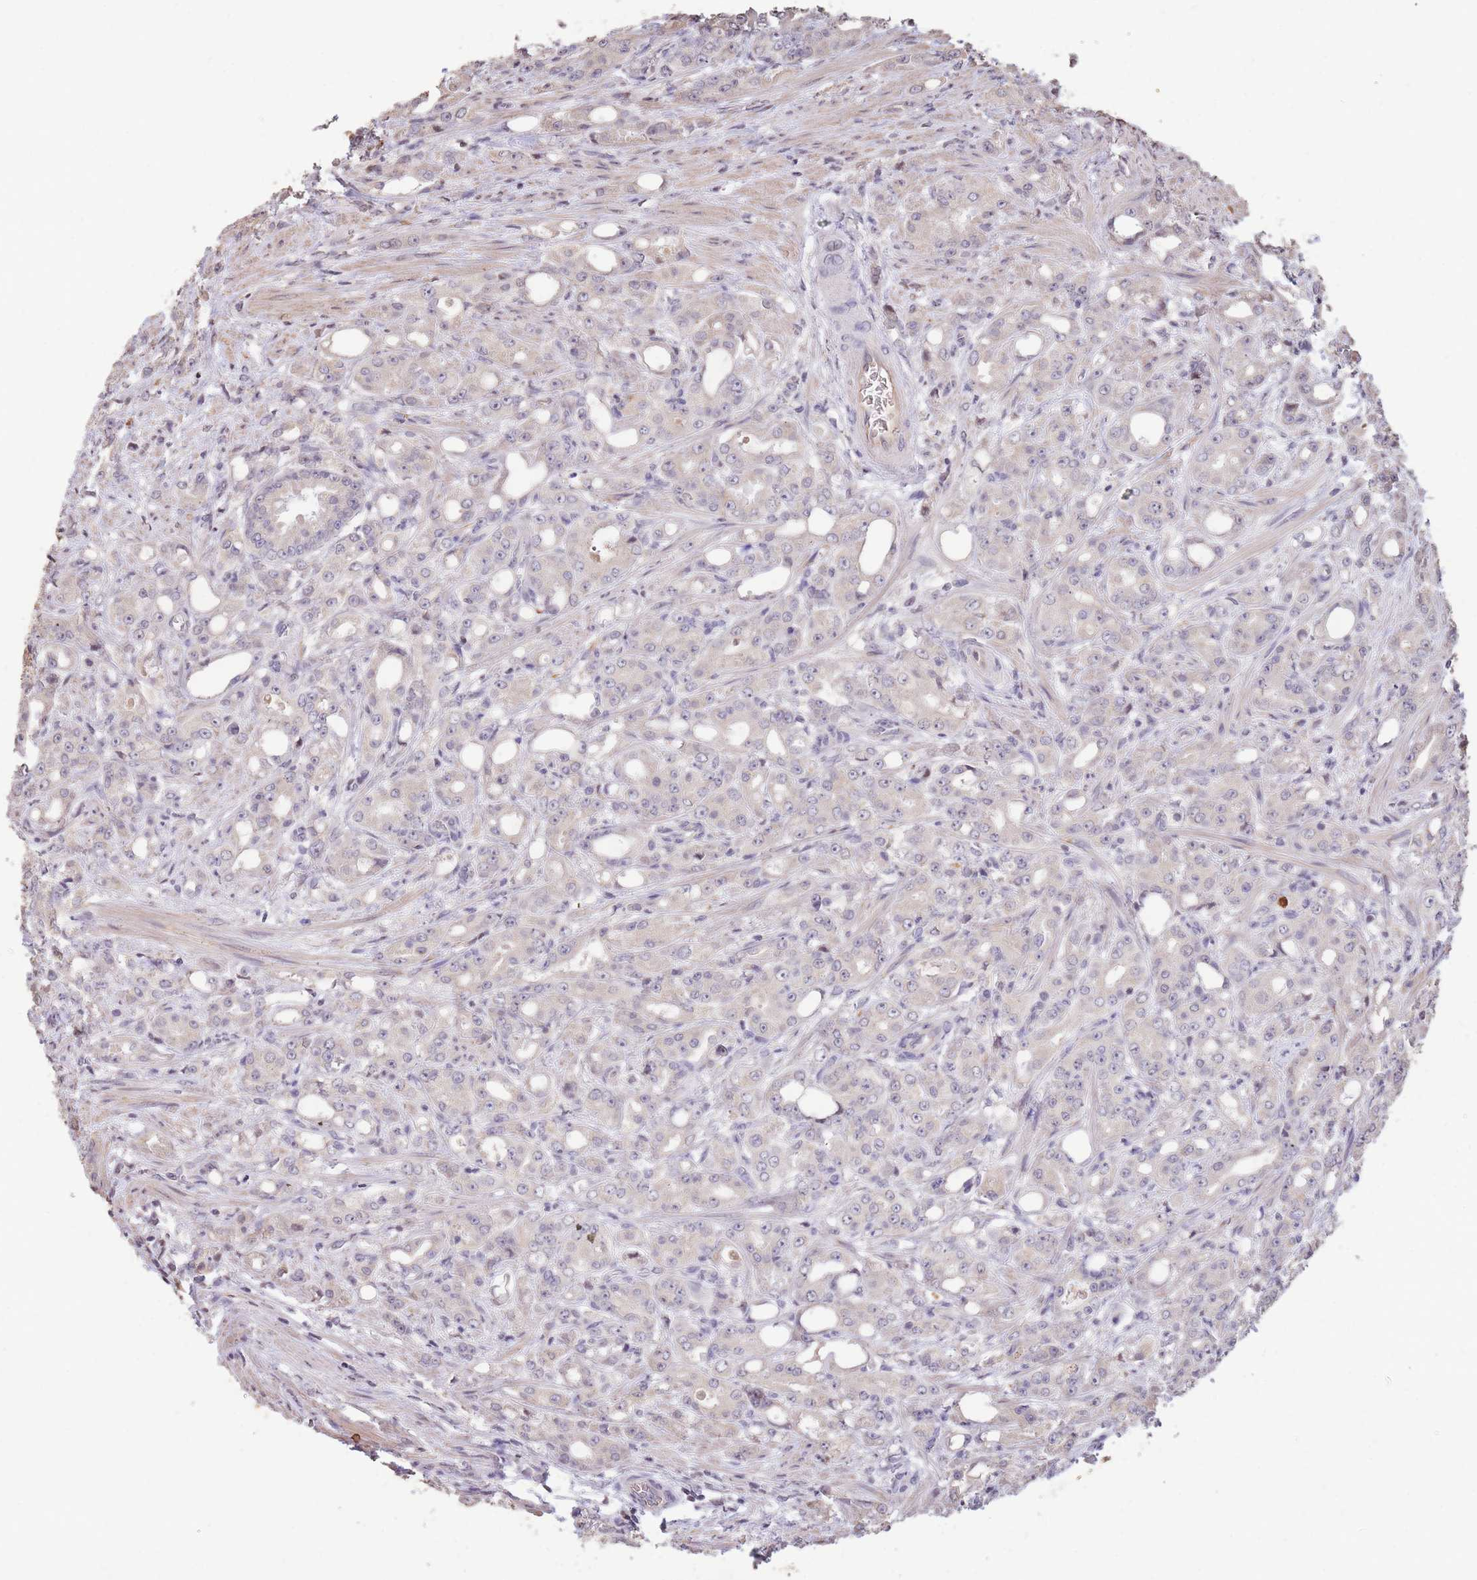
{"staining": {"intensity": "negative", "quantity": "none", "location": "none"}, "tissue": "prostate cancer", "cell_type": "Tumor cells", "image_type": "cancer", "snomed": [{"axis": "morphology", "description": "Adenocarcinoma, High grade"}, {"axis": "topography", "description": "Prostate"}], "caption": "Protein analysis of prostate cancer demonstrates no significant positivity in tumor cells.", "gene": "RGS14", "patient": {"sex": "male", "age": 69}}